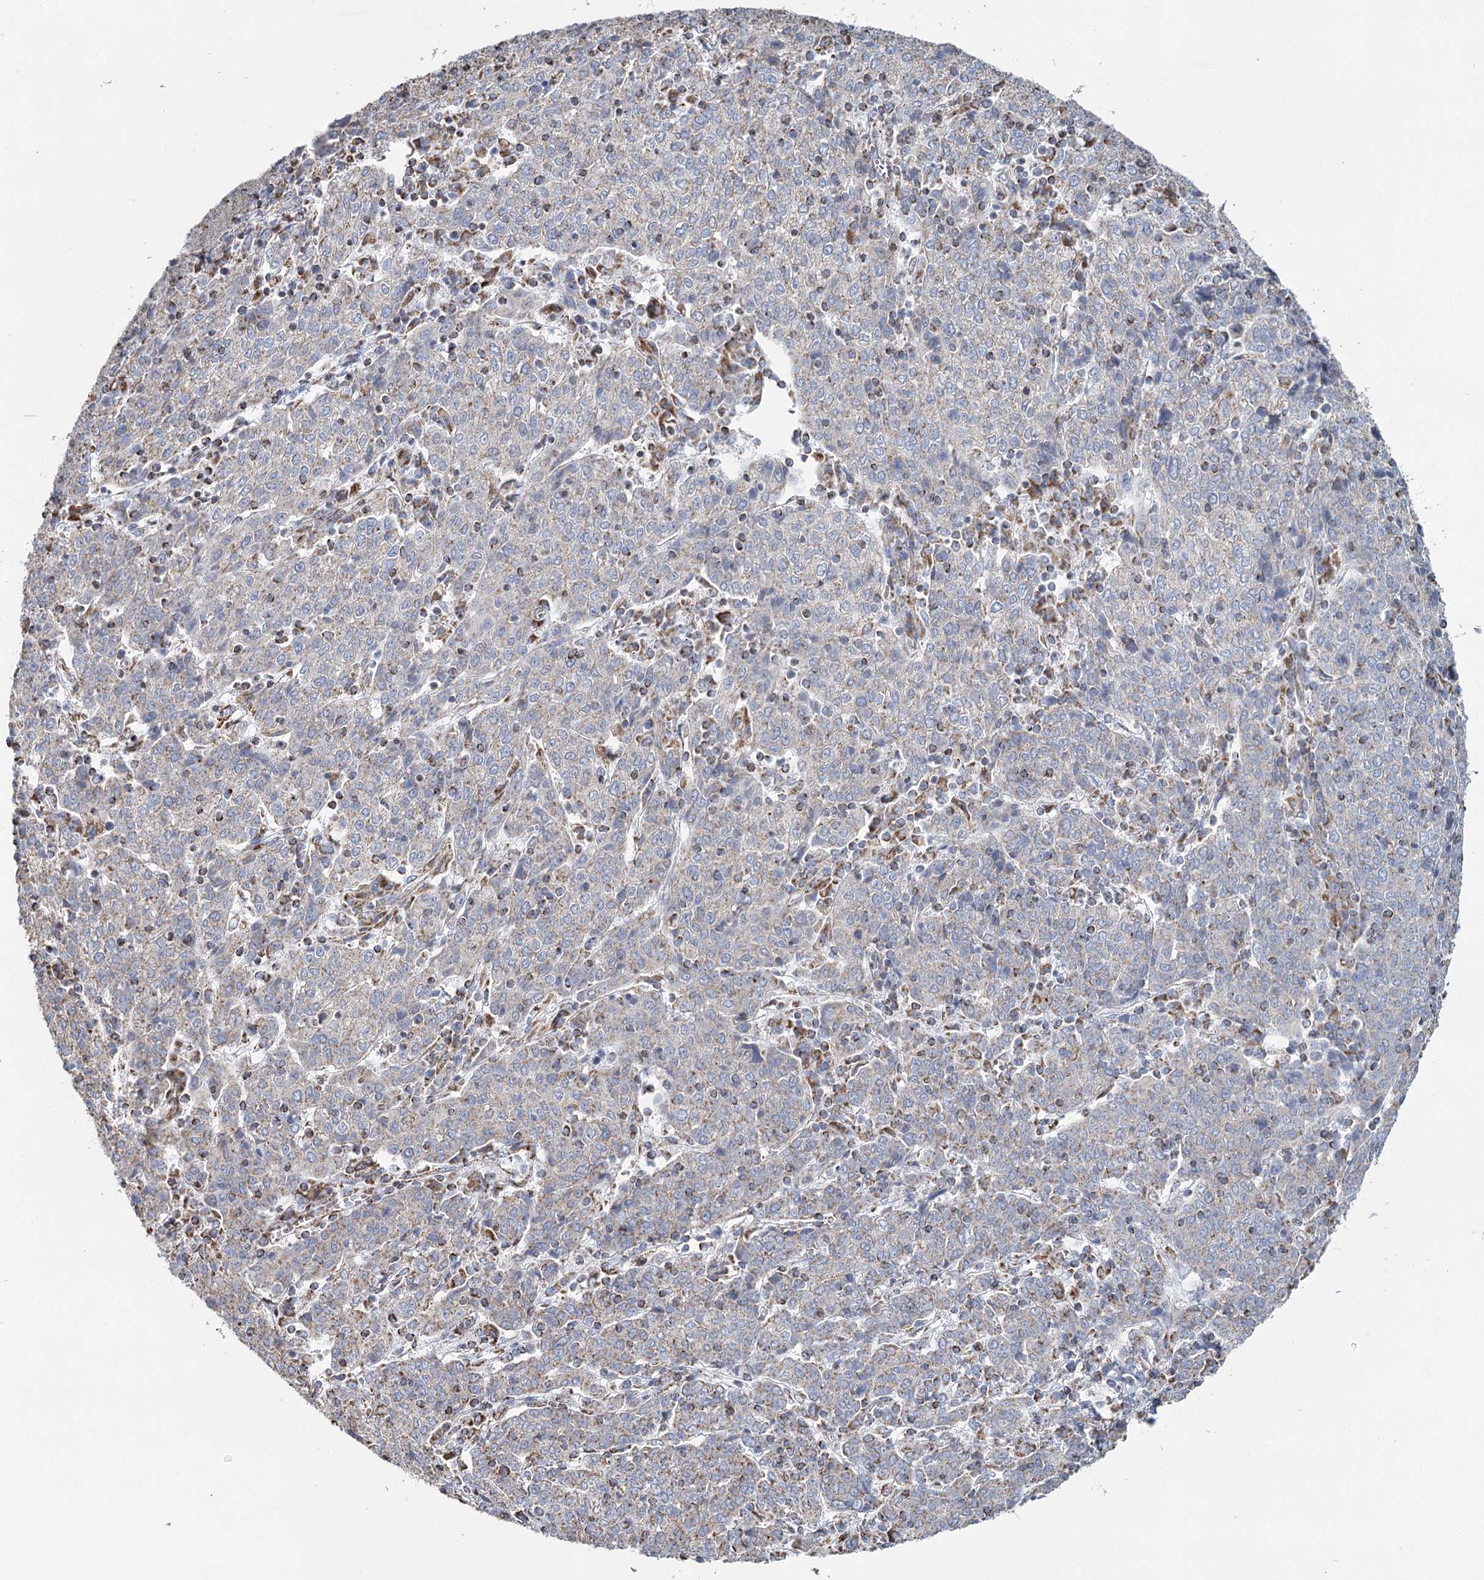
{"staining": {"intensity": "weak", "quantity": "<25%", "location": "cytoplasmic/membranous"}, "tissue": "cervical cancer", "cell_type": "Tumor cells", "image_type": "cancer", "snomed": [{"axis": "morphology", "description": "Squamous cell carcinoma, NOS"}, {"axis": "topography", "description": "Cervix"}], "caption": "IHC photomicrograph of neoplastic tissue: human squamous cell carcinoma (cervical) stained with DAB (3,3'-diaminobenzidine) exhibits no significant protein positivity in tumor cells. The staining was performed using DAB to visualize the protein expression in brown, while the nuclei were stained in blue with hematoxylin (Magnification: 20x).", "gene": "MRPL44", "patient": {"sex": "female", "age": 67}}